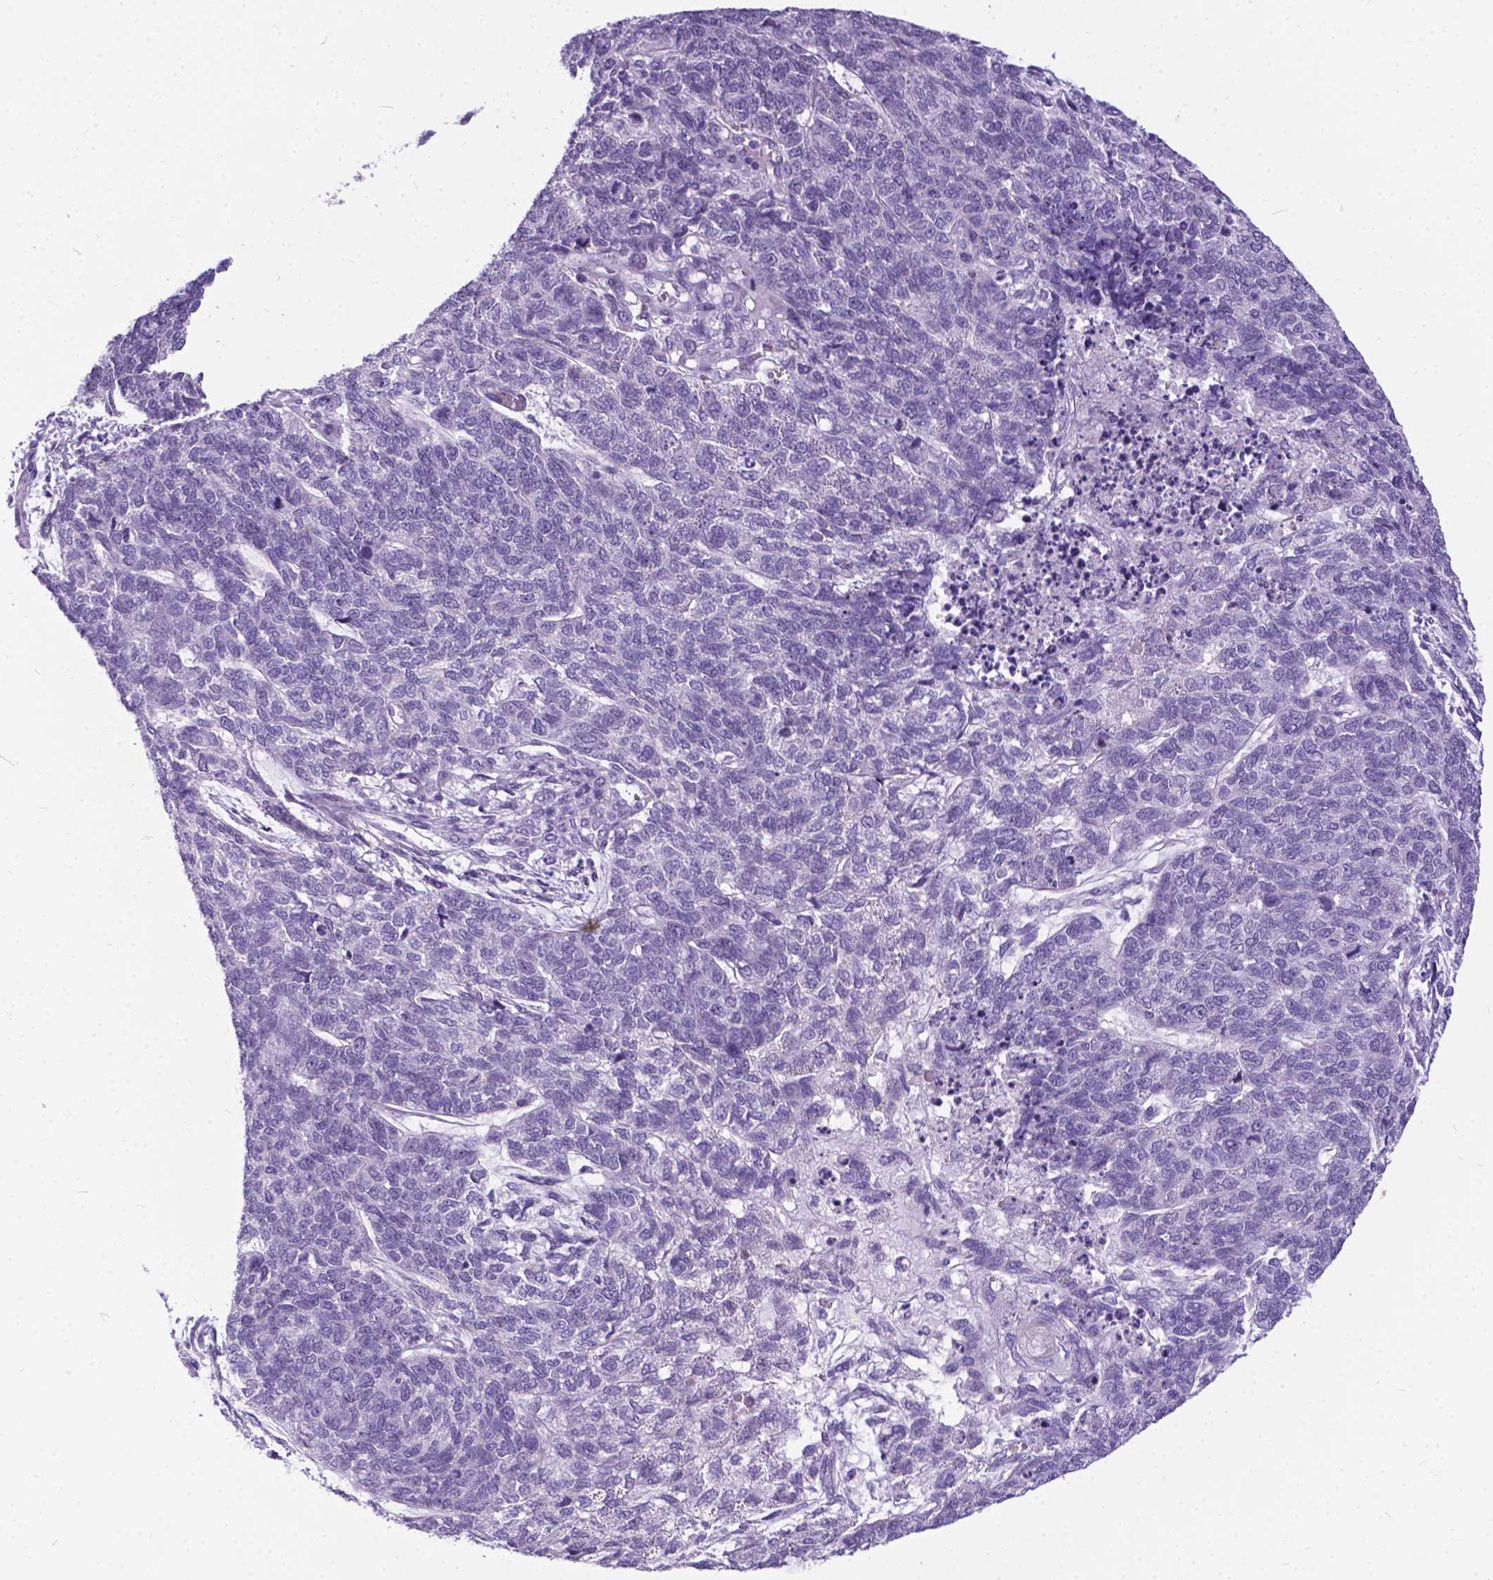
{"staining": {"intensity": "negative", "quantity": "none", "location": "none"}, "tissue": "cervical cancer", "cell_type": "Tumor cells", "image_type": "cancer", "snomed": [{"axis": "morphology", "description": "Squamous cell carcinoma, NOS"}, {"axis": "topography", "description": "Cervix"}], "caption": "There is no significant positivity in tumor cells of squamous cell carcinoma (cervical).", "gene": "BSND", "patient": {"sex": "female", "age": 63}}